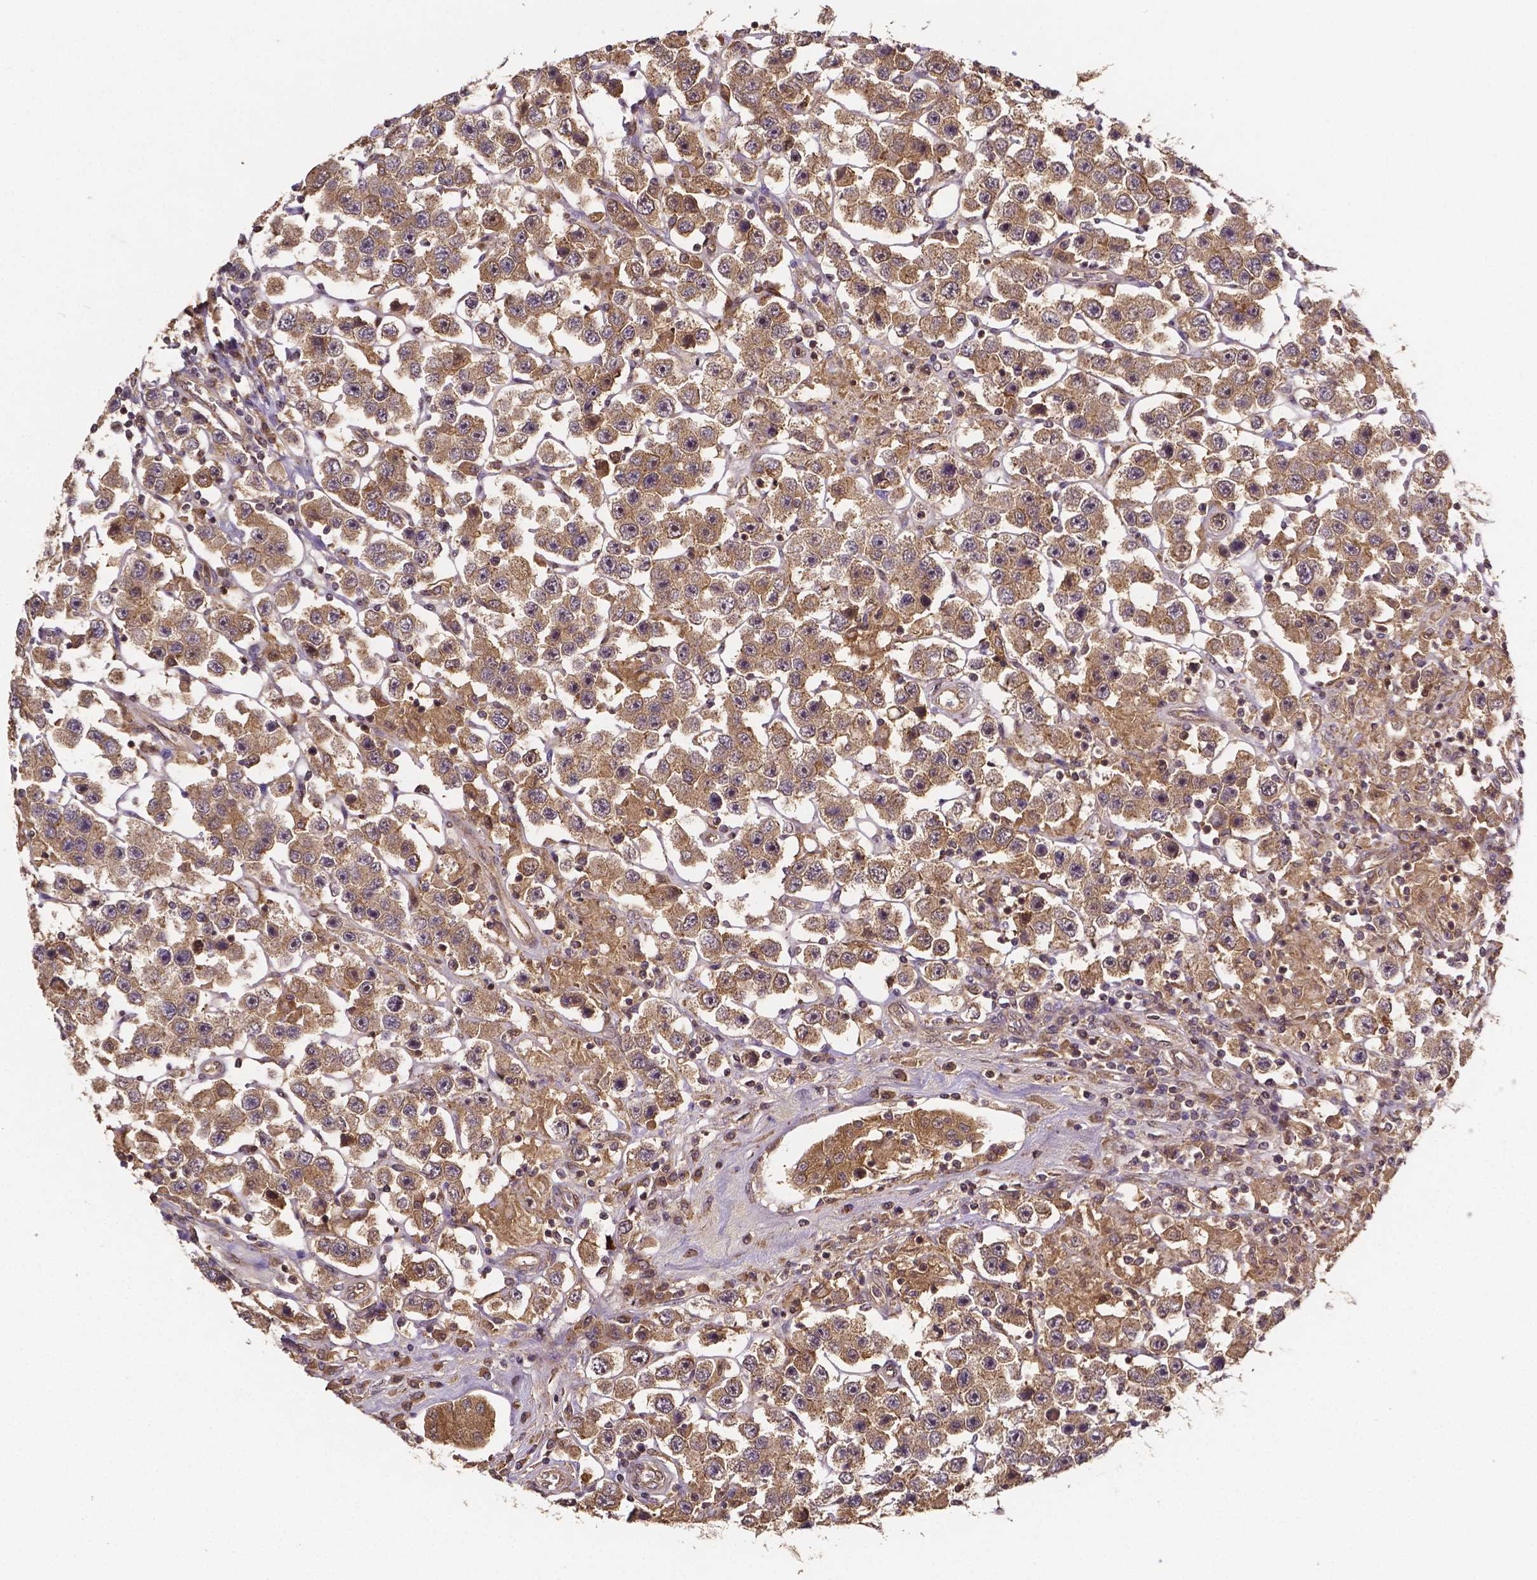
{"staining": {"intensity": "moderate", "quantity": ">75%", "location": "cytoplasmic/membranous"}, "tissue": "testis cancer", "cell_type": "Tumor cells", "image_type": "cancer", "snomed": [{"axis": "morphology", "description": "Seminoma, NOS"}, {"axis": "topography", "description": "Testis"}], "caption": "Tumor cells show medium levels of moderate cytoplasmic/membranous staining in about >75% of cells in human testis cancer.", "gene": "RNF123", "patient": {"sex": "male", "age": 45}}